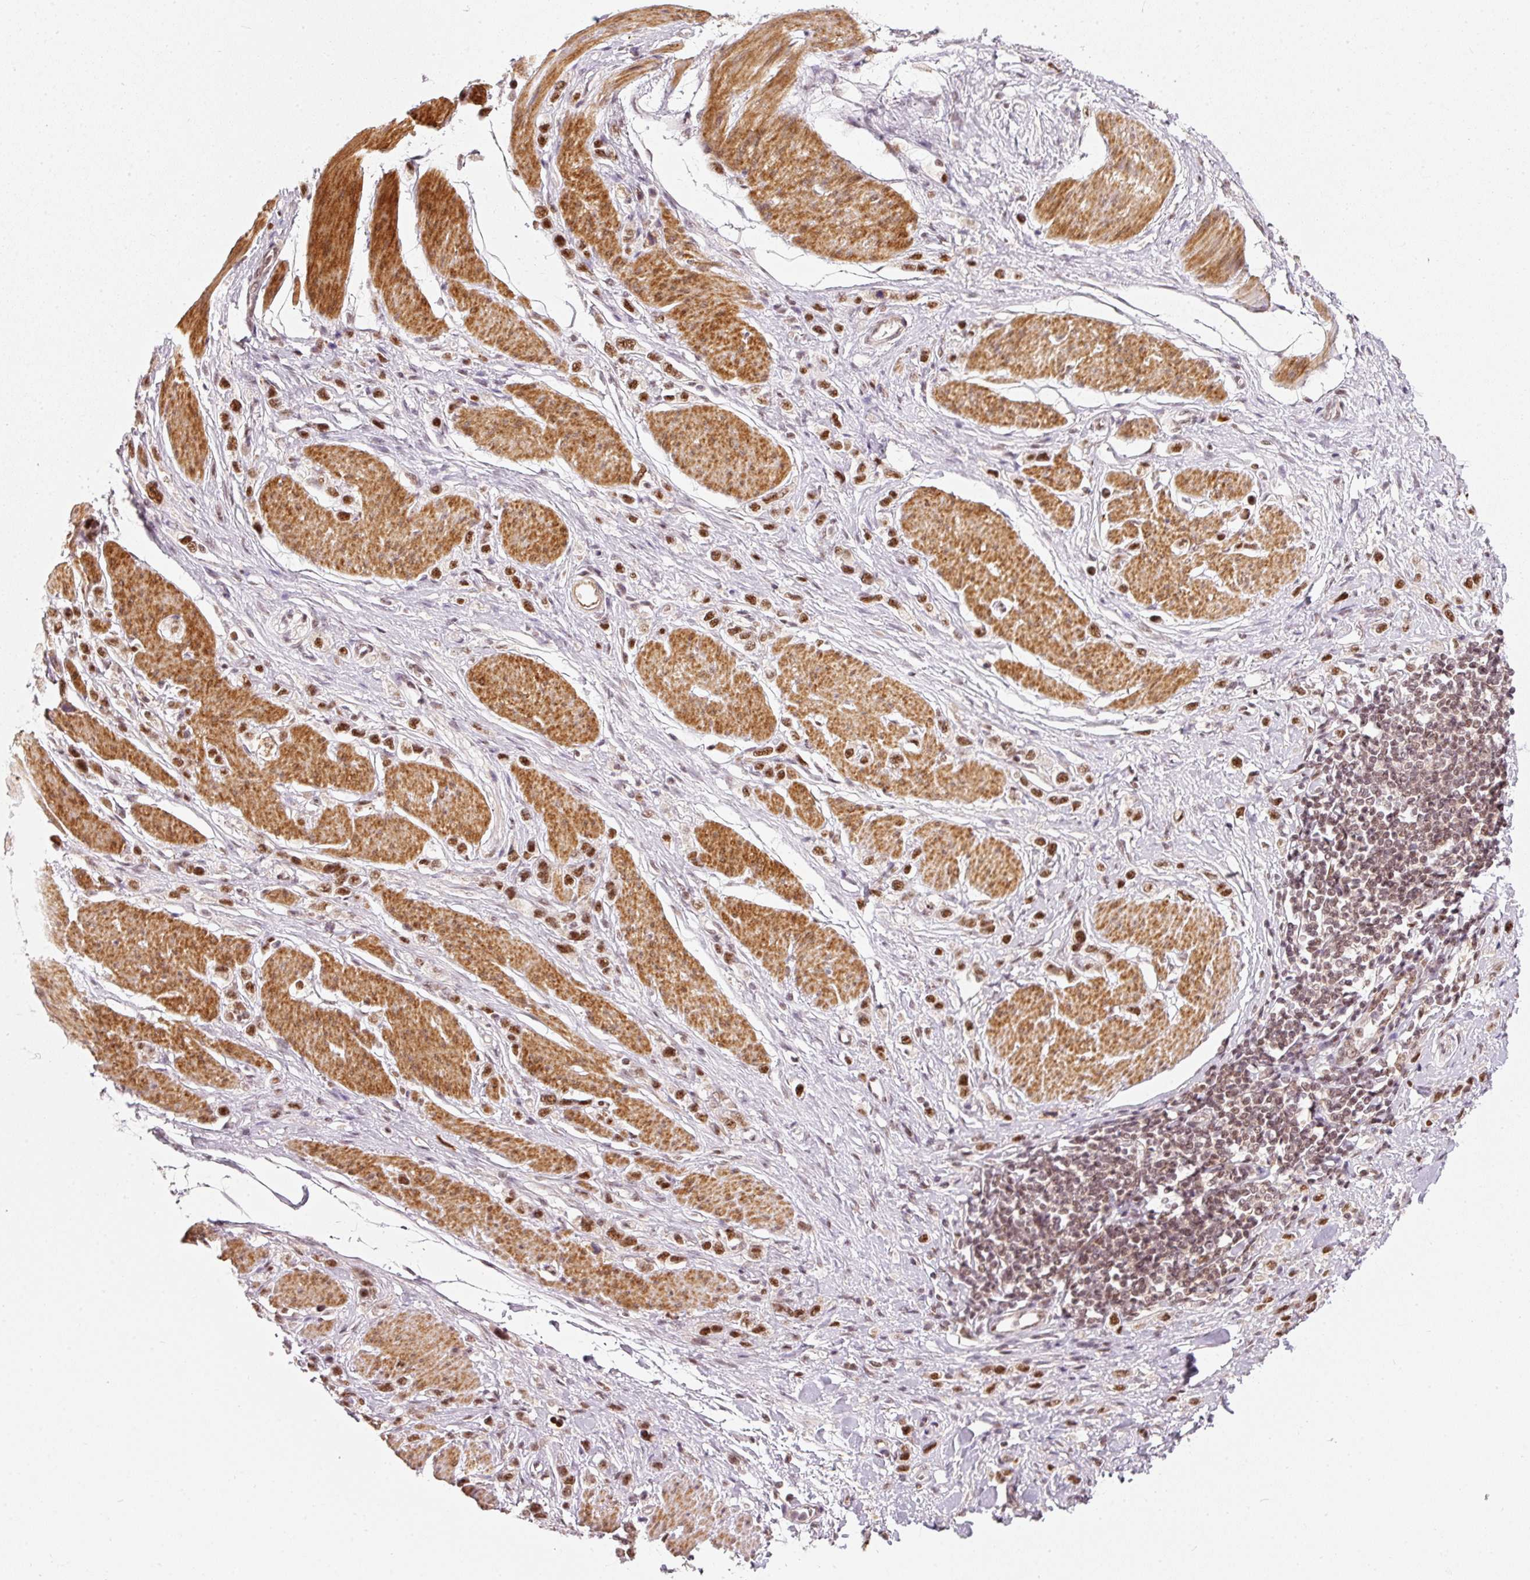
{"staining": {"intensity": "strong", "quantity": ">75%", "location": "nuclear"}, "tissue": "stomach cancer", "cell_type": "Tumor cells", "image_type": "cancer", "snomed": [{"axis": "morphology", "description": "Adenocarcinoma, NOS"}, {"axis": "topography", "description": "Stomach"}], "caption": "Approximately >75% of tumor cells in stomach adenocarcinoma demonstrate strong nuclear protein positivity as visualized by brown immunohistochemical staining.", "gene": "THOC6", "patient": {"sex": "female", "age": 65}}